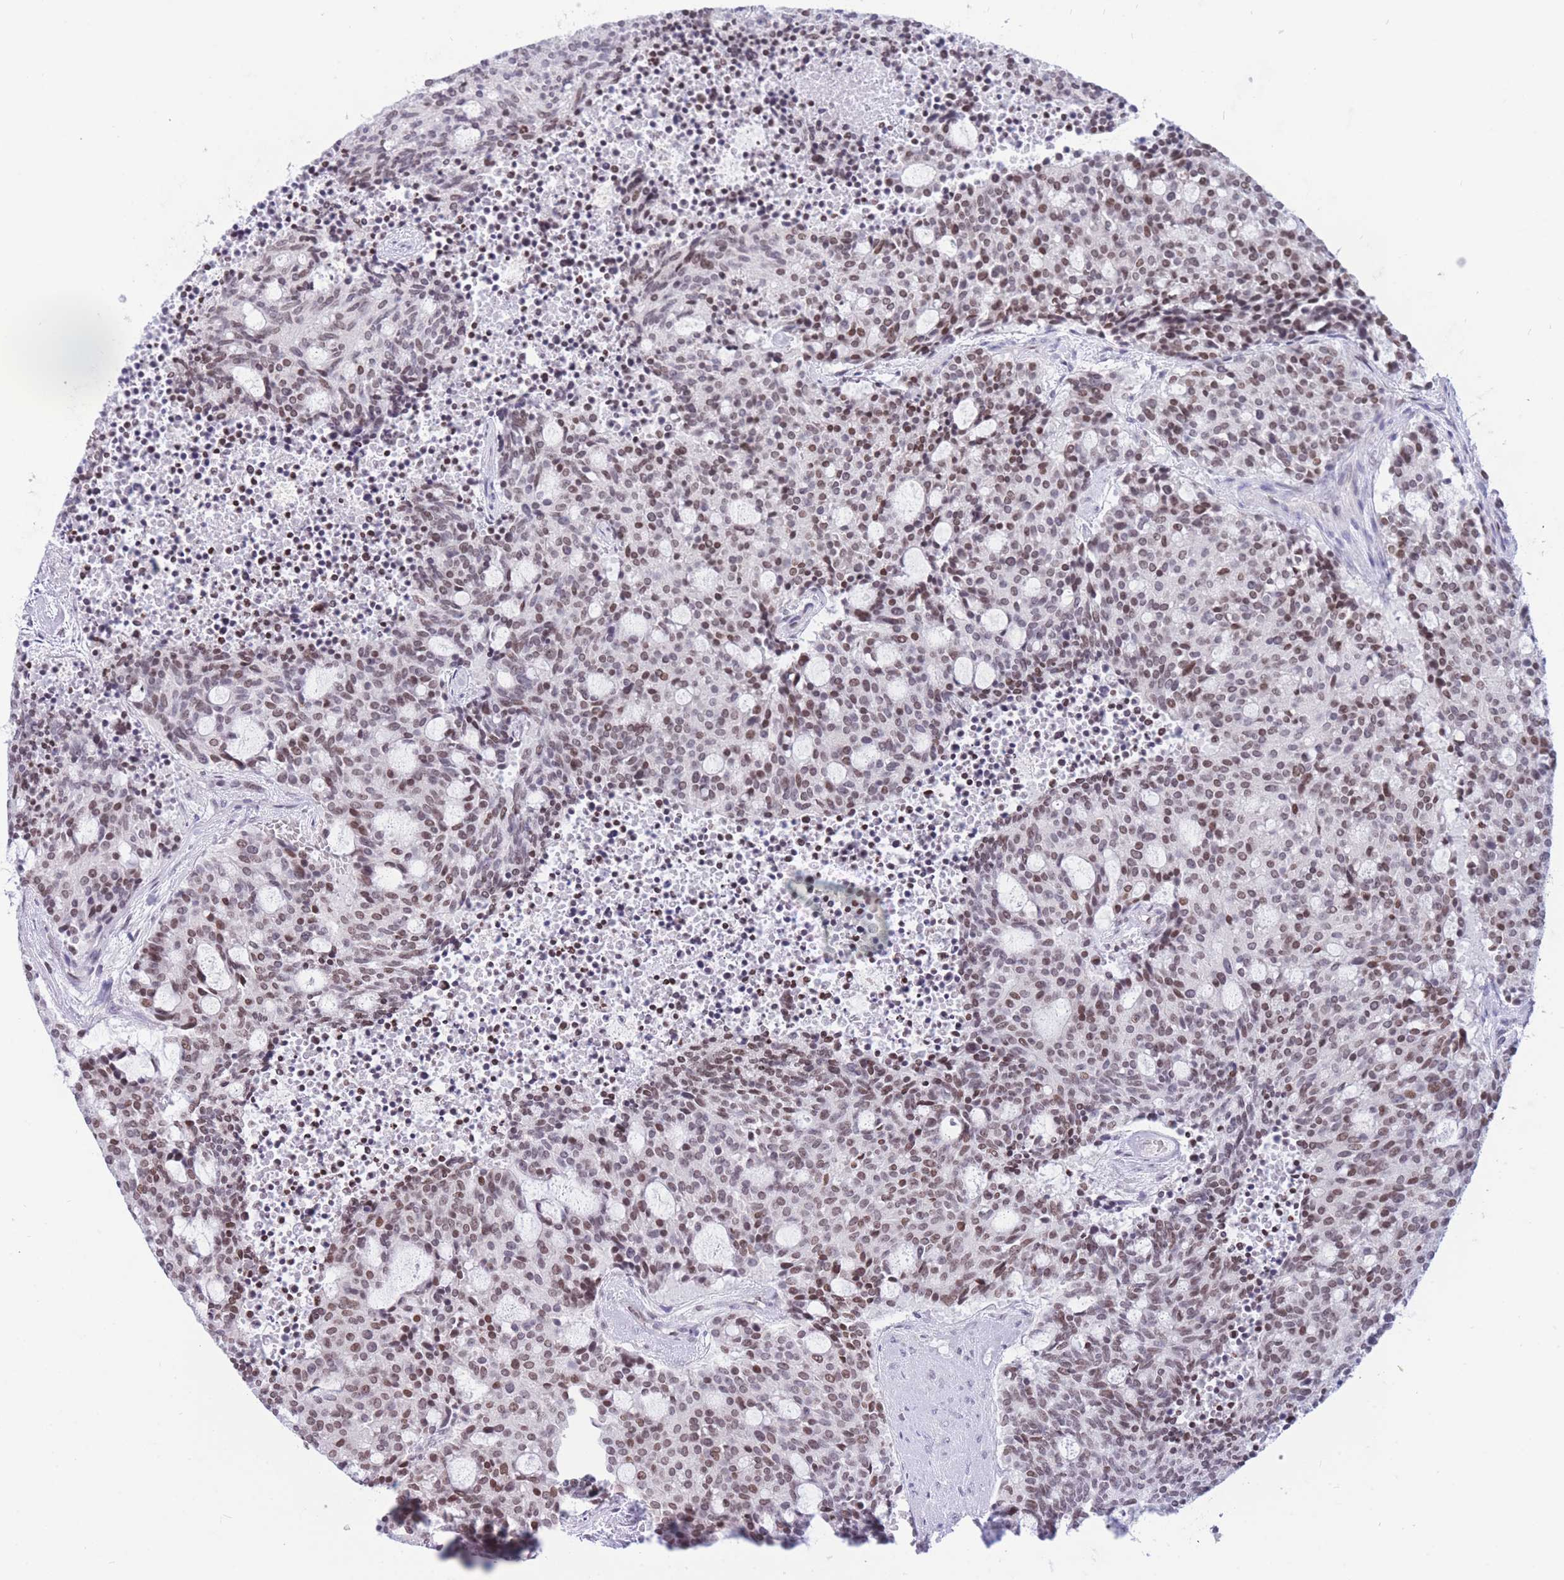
{"staining": {"intensity": "weak", "quantity": ">75%", "location": "nuclear"}, "tissue": "carcinoid", "cell_type": "Tumor cells", "image_type": "cancer", "snomed": [{"axis": "morphology", "description": "Carcinoid, malignant, NOS"}, {"axis": "topography", "description": "Pancreas"}], "caption": "Immunohistochemistry micrograph of neoplastic tissue: human carcinoid (malignant) stained using IHC exhibits low levels of weak protein expression localized specifically in the nuclear of tumor cells, appearing as a nuclear brown color.", "gene": "HMGN1", "patient": {"sex": "female", "age": 54}}